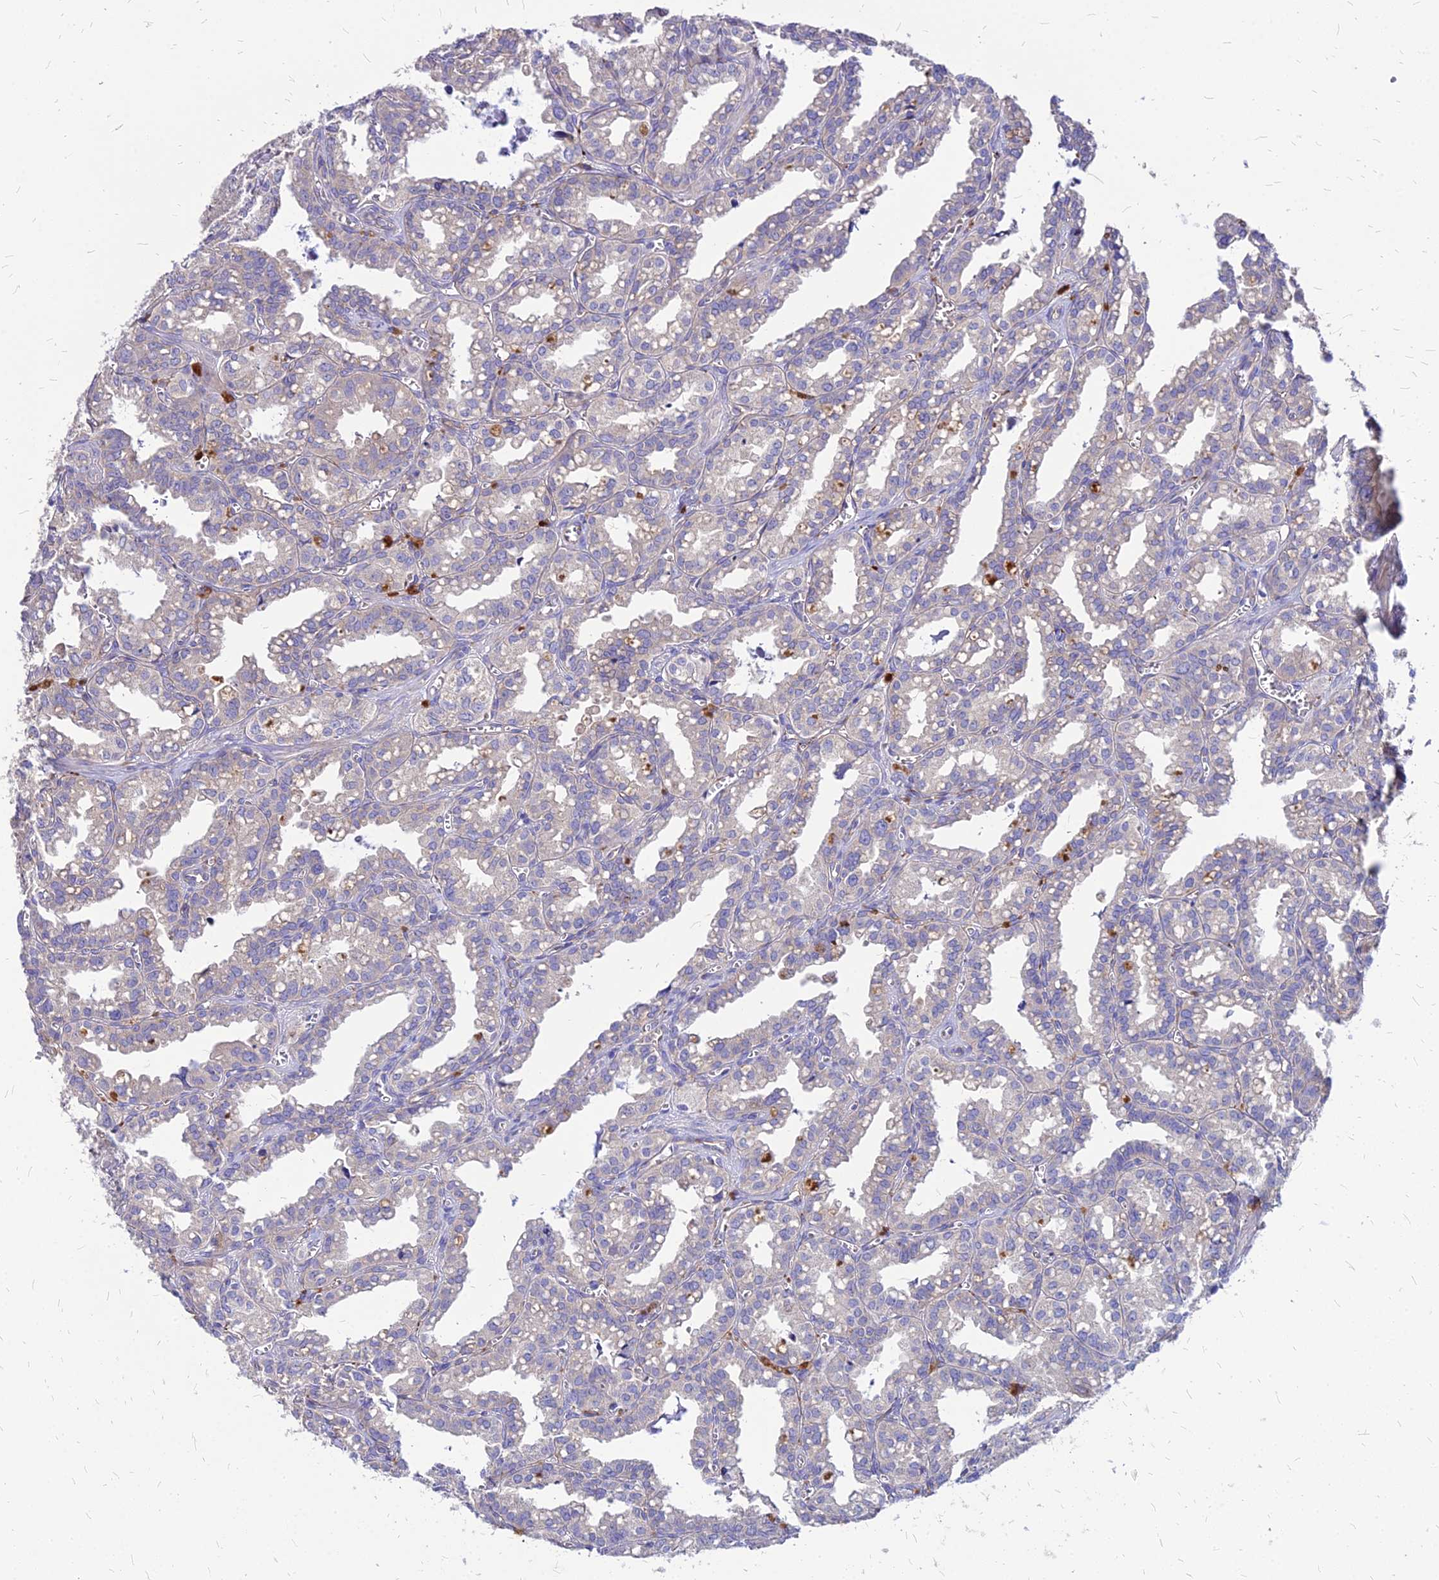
{"staining": {"intensity": "weak", "quantity": "<25%", "location": "cytoplasmic/membranous"}, "tissue": "seminal vesicle", "cell_type": "Glandular cells", "image_type": "normal", "snomed": [{"axis": "morphology", "description": "Normal tissue, NOS"}, {"axis": "topography", "description": "Prostate"}, {"axis": "topography", "description": "Seminal veicle"}], "caption": "Seminal vesicle was stained to show a protein in brown. There is no significant staining in glandular cells. (Brightfield microscopy of DAB (3,3'-diaminobenzidine) IHC at high magnification).", "gene": "COMMD10", "patient": {"sex": "male", "age": 51}}